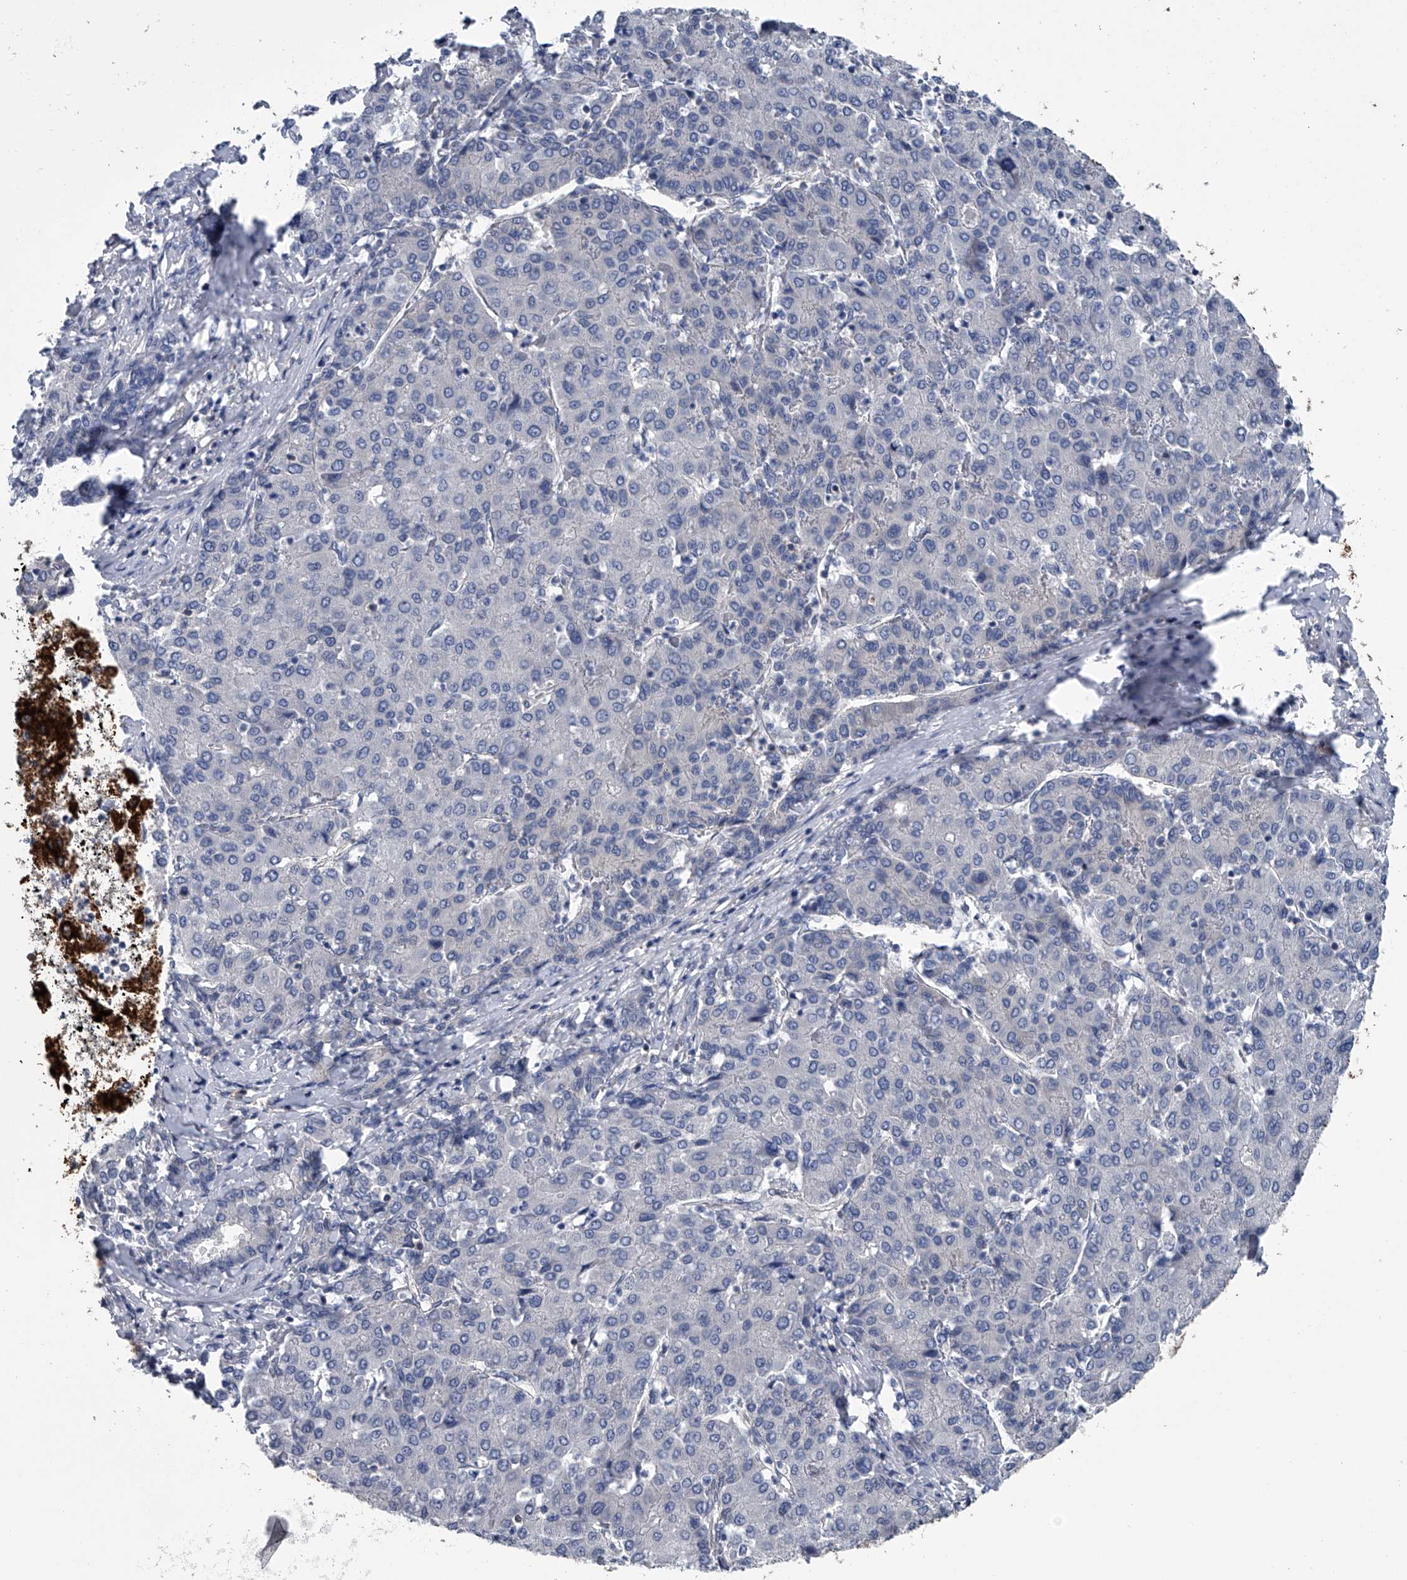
{"staining": {"intensity": "negative", "quantity": "none", "location": "none"}, "tissue": "liver cancer", "cell_type": "Tumor cells", "image_type": "cancer", "snomed": [{"axis": "morphology", "description": "Carcinoma, Hepatocellular, NOS"}, {"axis": "topography", "description": "Liver"}], "caption": "Immunohistochemistry (IHC) histopathology image of neoplastic tissue: human liver cancer stained with DAB (3,3'-diaminobenzidine) demonstrates no significant protein staining in tumor cells.", "gene": "PPP2R5D", "patient": {"sex": "male", "age": 65}}